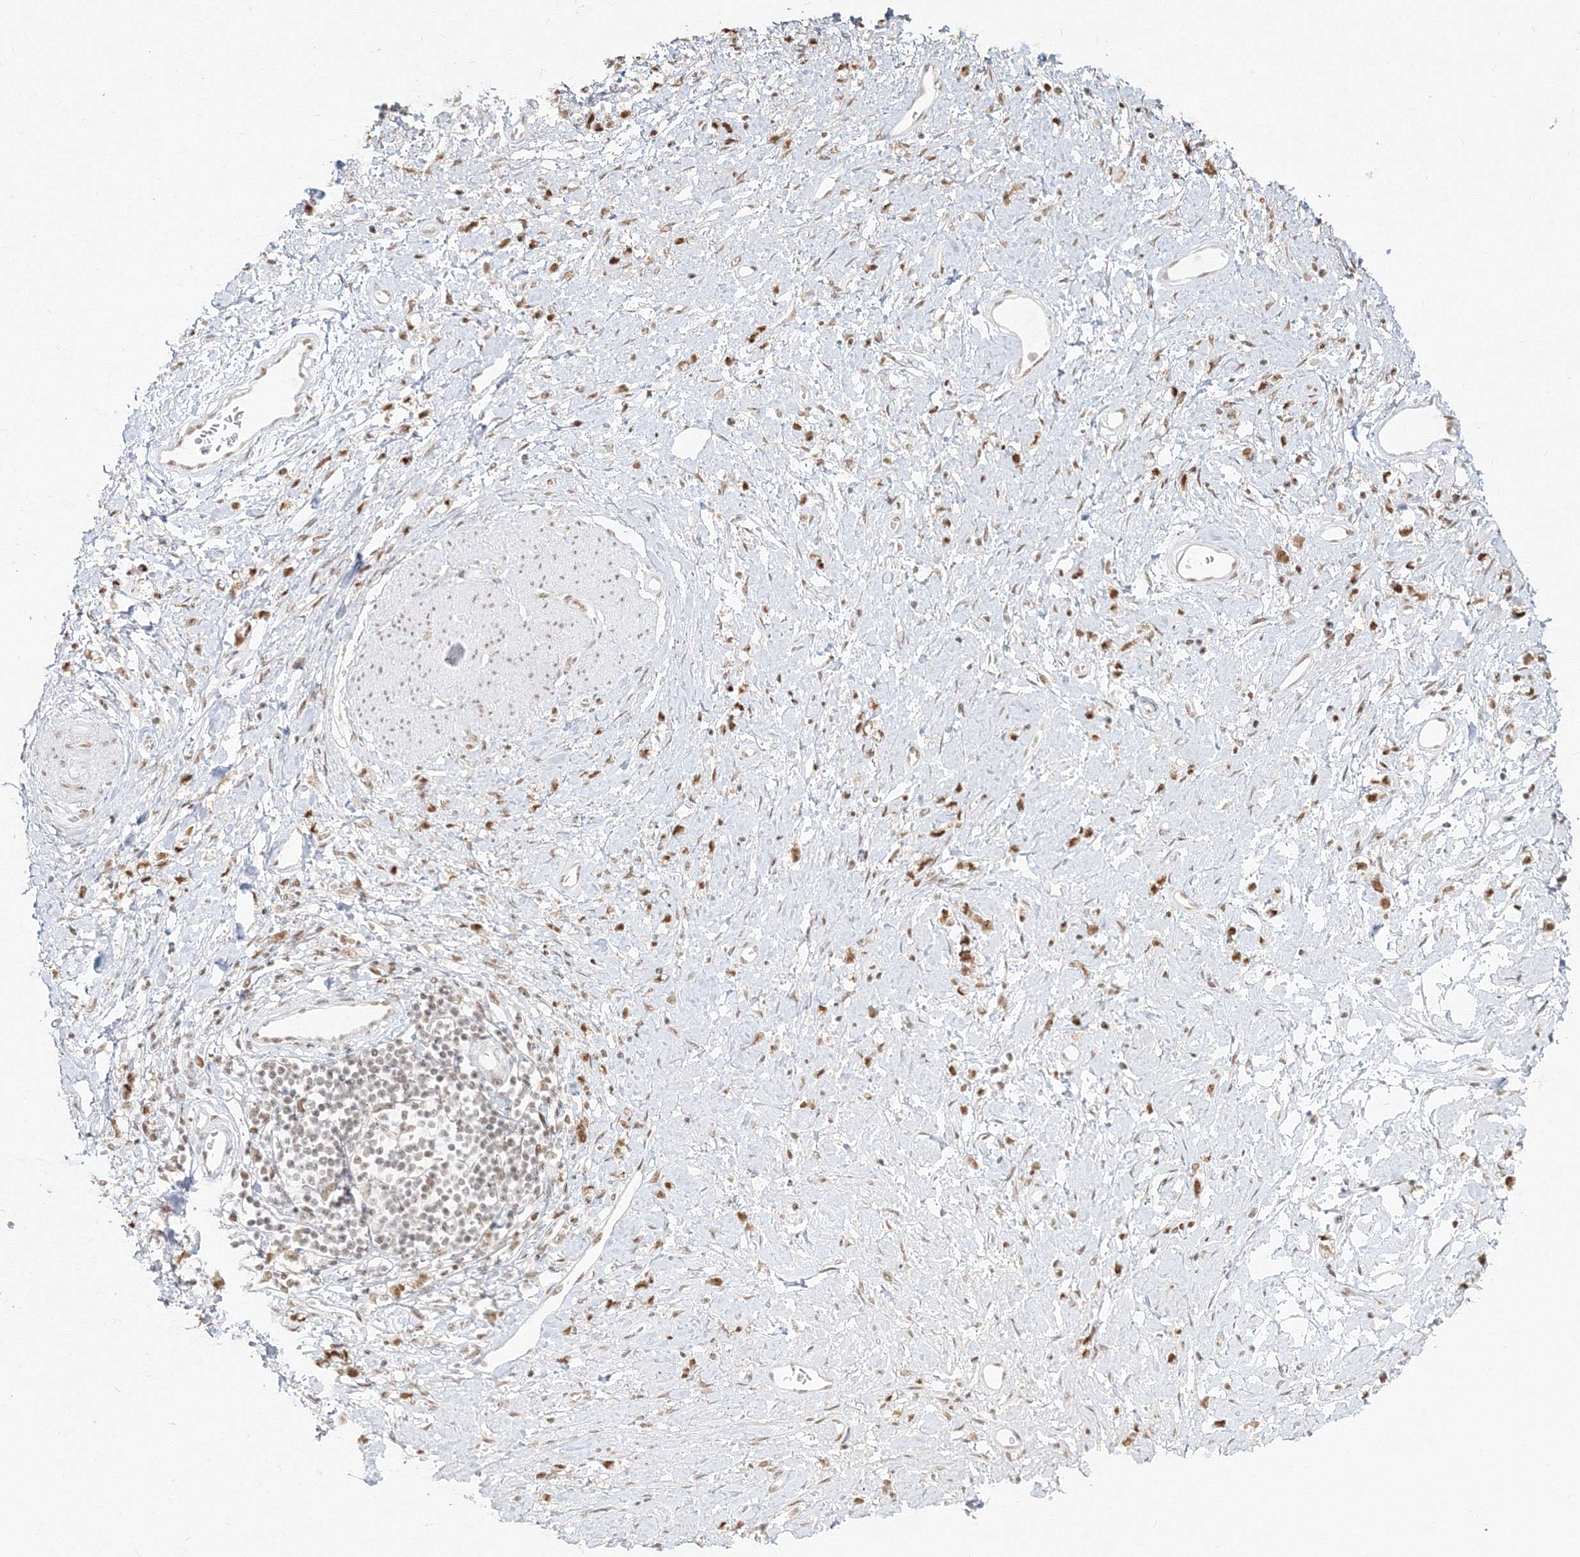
{"staining": {"intensity": "moderate", "quantity": ">75%", "location": "nuclear"}, "tissue": "stomach cancer", "cell_type": "Tumor cells", "image_type": "cancer", "snomed": [{"axis": "morphology", "description": "Adenocarcinoma, NOS"}, {"axis": "topography", "description": "Stomach"}], "caption": "A medium amount of moderate nuclear positivity is appreciated in about >75% of tumor cells in adenocarcinoma (stomach) tissue.", "gene": "PPP4R2", "patient": {"sex": "female", "age": 60}}